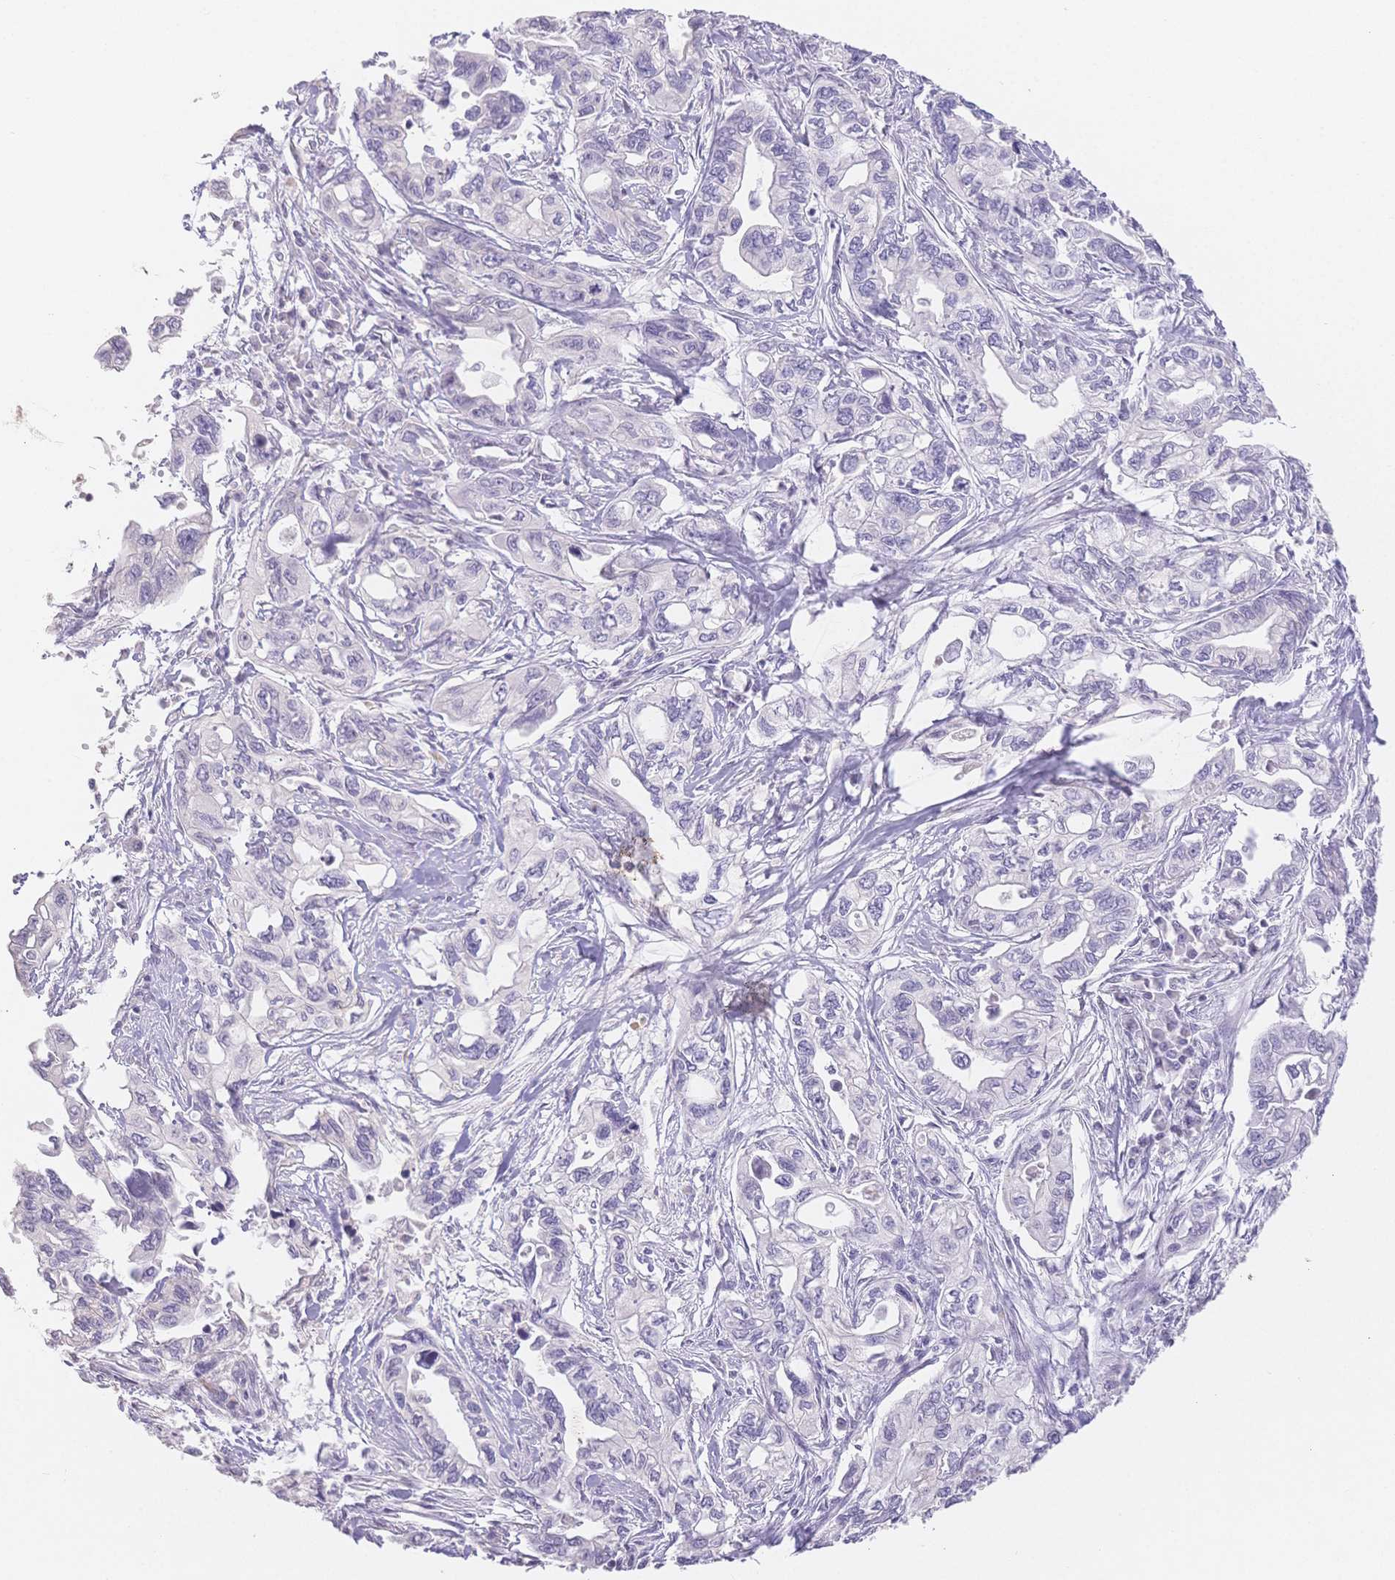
{"staining": {"intensity": "negative", "quantity": "none", "location": "none"}, "tissue": "pancreatic cancer", "cell_type": "Tumor cells", "image_type": "cancer", "snomed": [{"axis": "morphology", "description": "Adenocarcinoma, NOS"}, {"axis": "topography", "description": "Pancreas"}], "caption": "This is a image of IHC staining of pancreatic adenocarcinoma, which shows no expression in tumor cells.", "gene": "SUV39H2", "patient": {"sex": "male", "age": 68}}